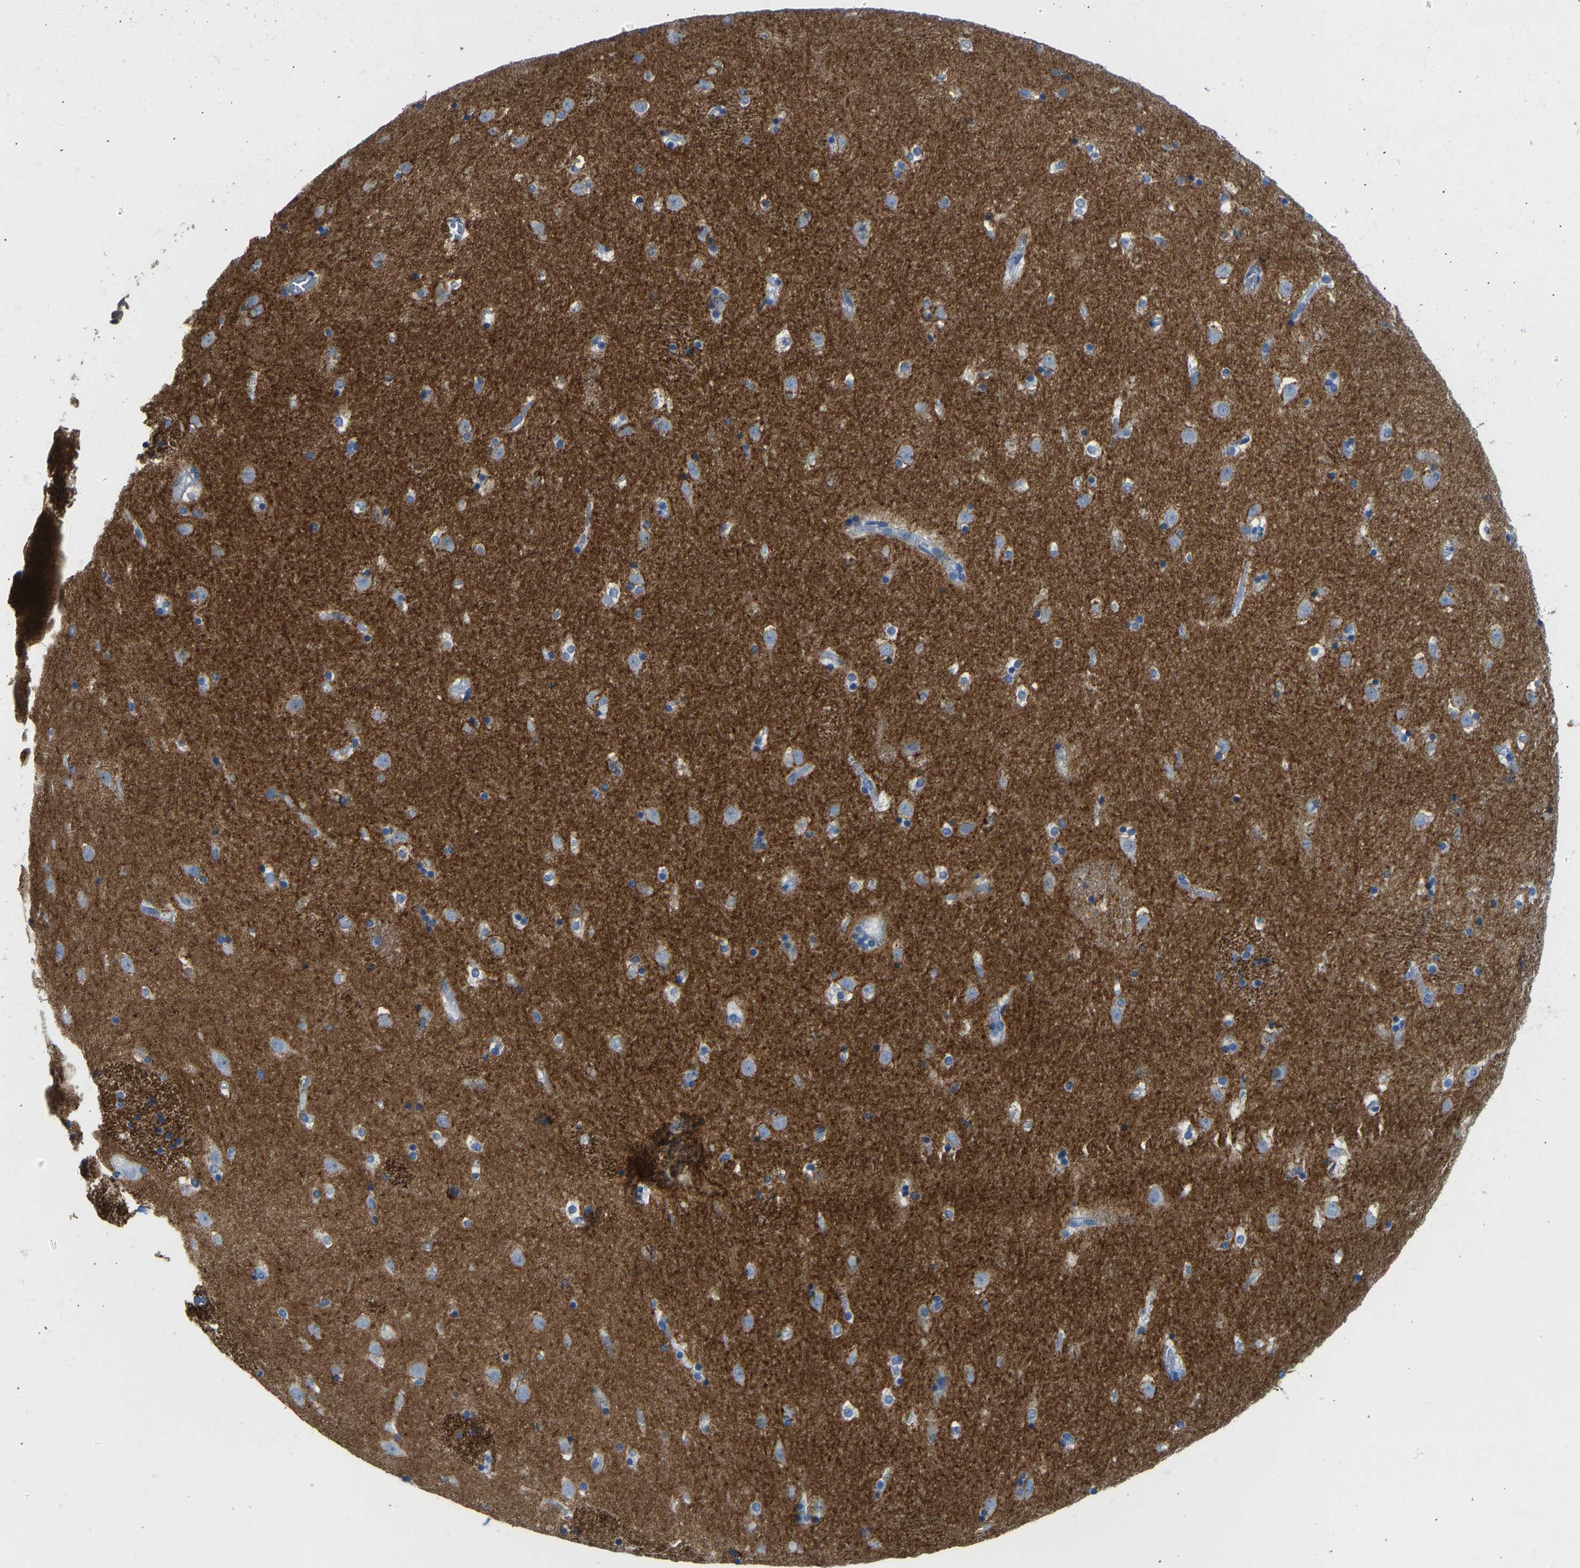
{"staining": {"intensity": "moderate", "quantity": "<25%", "location": "cytoplasmic/membranous"}, "tissue": "caudate", "cell_type": "Glial cells", "image_type": "normal", "snomed": [{"axis": "morphology", "description": "Normal tissue, NOS"}, {"axis": "topography", "description": "Lateral ventricle wall"}], "caption": "Immunohistochemical staining of unremarkable caudate demonstrates moderate cytoplasmic/membranous protein positivity in approximately <25% of glial cells. (Brightfield microscopy of DAB IHC at high magnification).", "gene": "ATP1A1", "patient": {"sex": "male", "age": 45}}